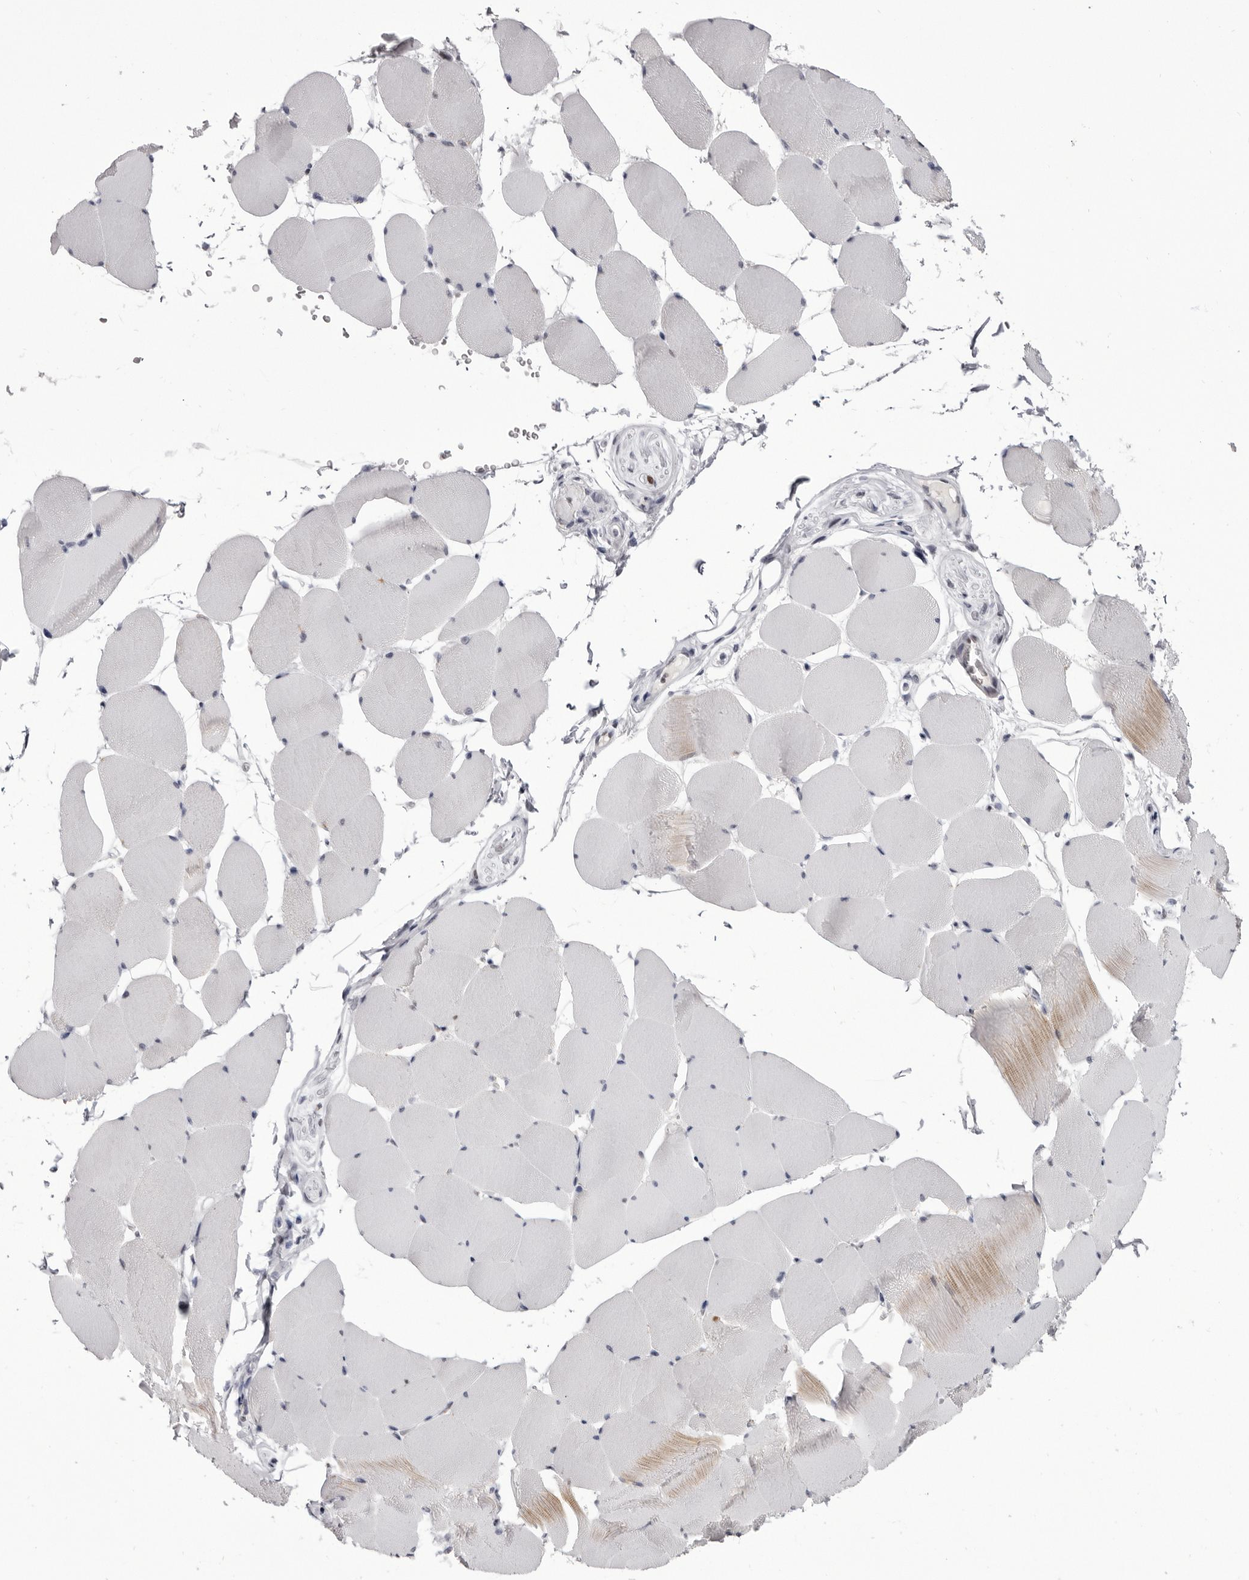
{"staining": {"intensity": "weak", "quantity": "<25%", "location": "cytoplasmic/membranous"}, "tissue": "skeletal muscle", "cell_type": "Myocytes", "image_type": "normal", "snomed": [{"axis": "morphology", "description": "Normal tissue, NOS"}, {"axis": "topography", "description": "Skeletal muscle"}], "caption": "Immunohistochemistry micrograph of benign skeletal muscle: human skeletal muscle stained with DAB (3,3'-diaminobenzidine) reveals no significant protein expression in myocytes.", "gene": "ZNF326", "patient": {"sex": "male", "age": 62}}